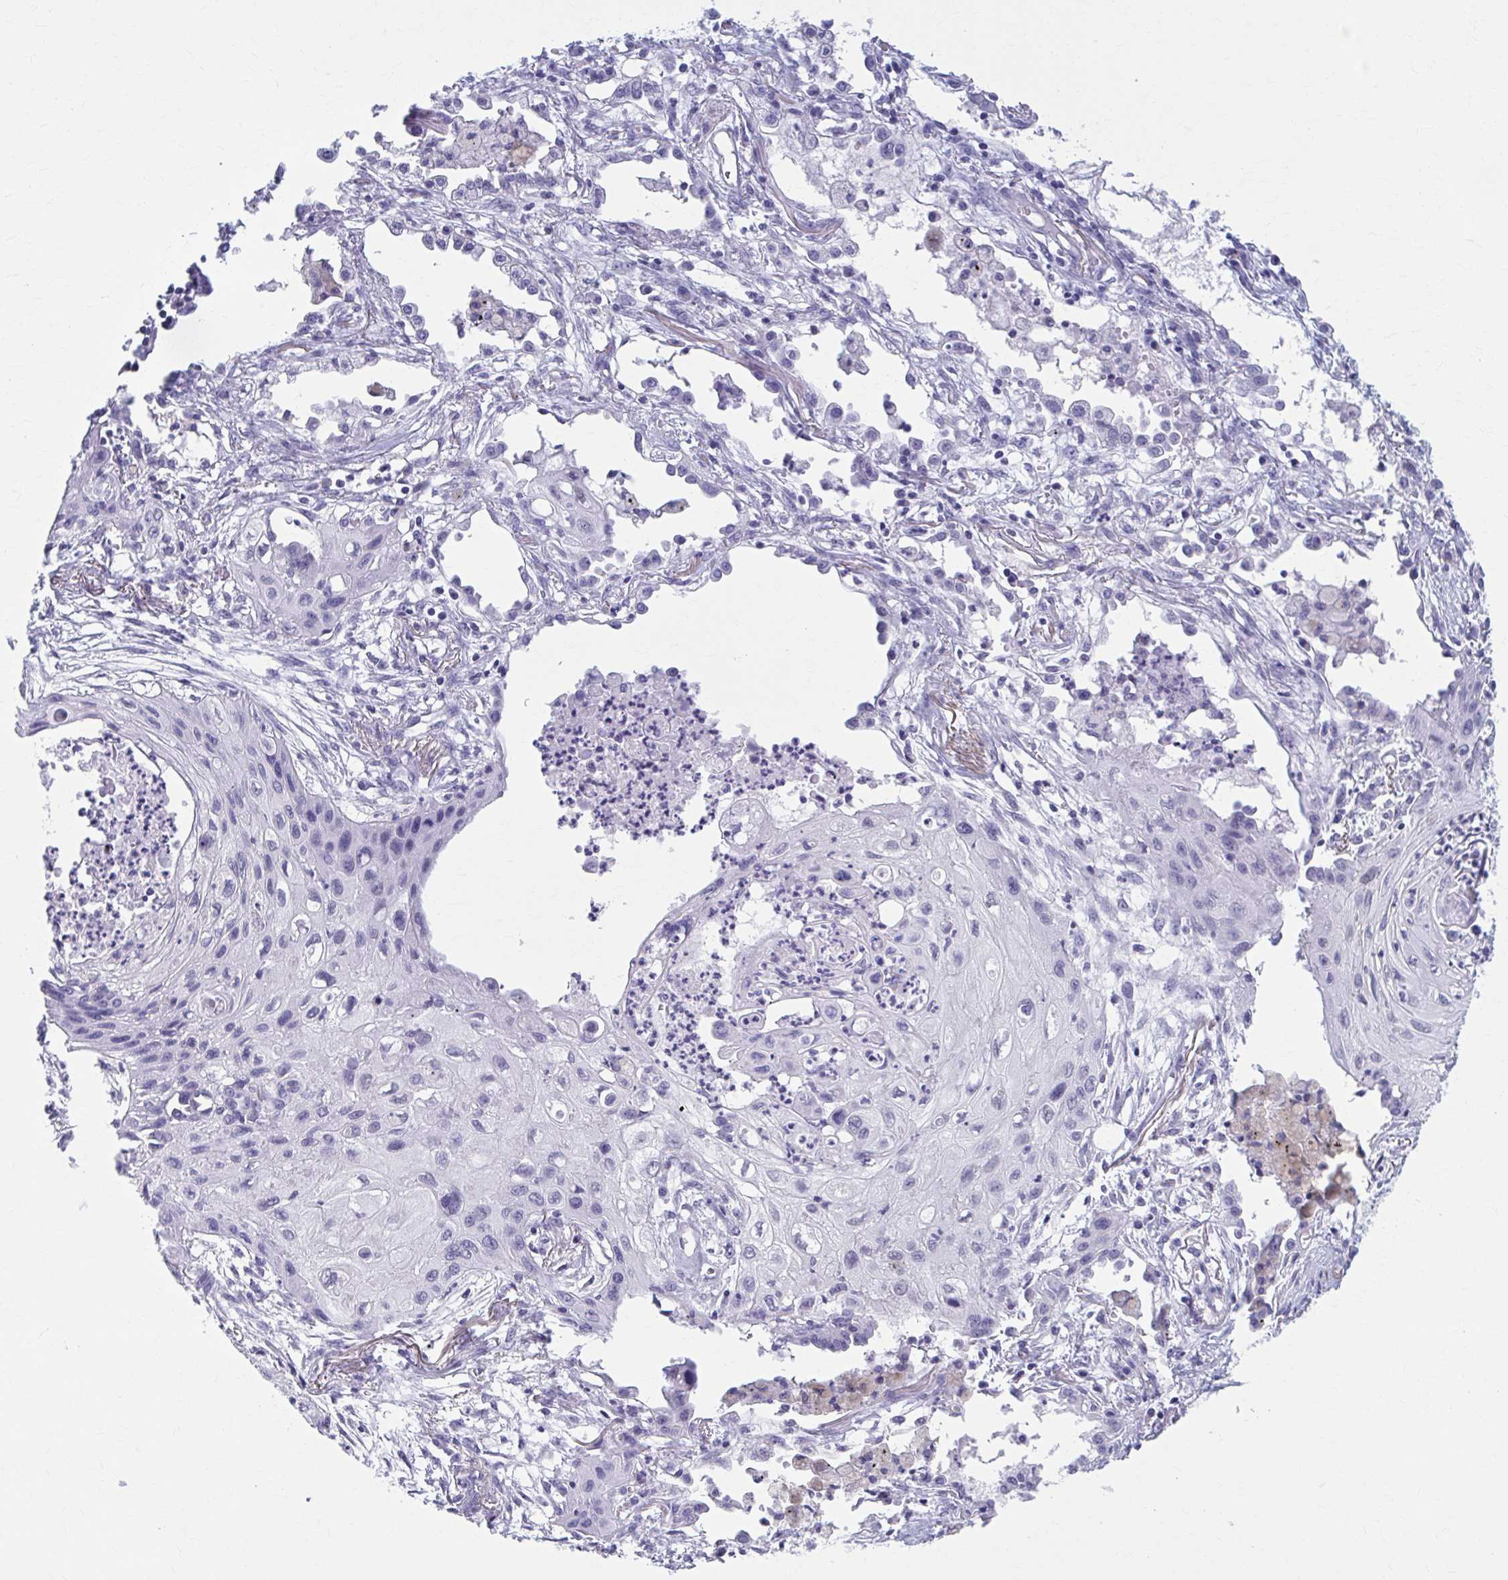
{"staining": {"intensity": "negative", "quantity": "none", "location": "none"}, "tissue": "lung cancer", "cell_type": "Tumor cells", "image_type": "cancer", "snomed": [{"axis": "morphology", "description": "Squamous cell carcinoma, NOS"}, {"axis": "topography", "description": "Lung"}], "caption": "This is an immunohistochemistry (IHC) photomicrograph of human lung squamous cell carcinoma. There is no positivity in tumor cells.", "gene": "CCDC105", "patient": {"sex": "male", "age": 71}}